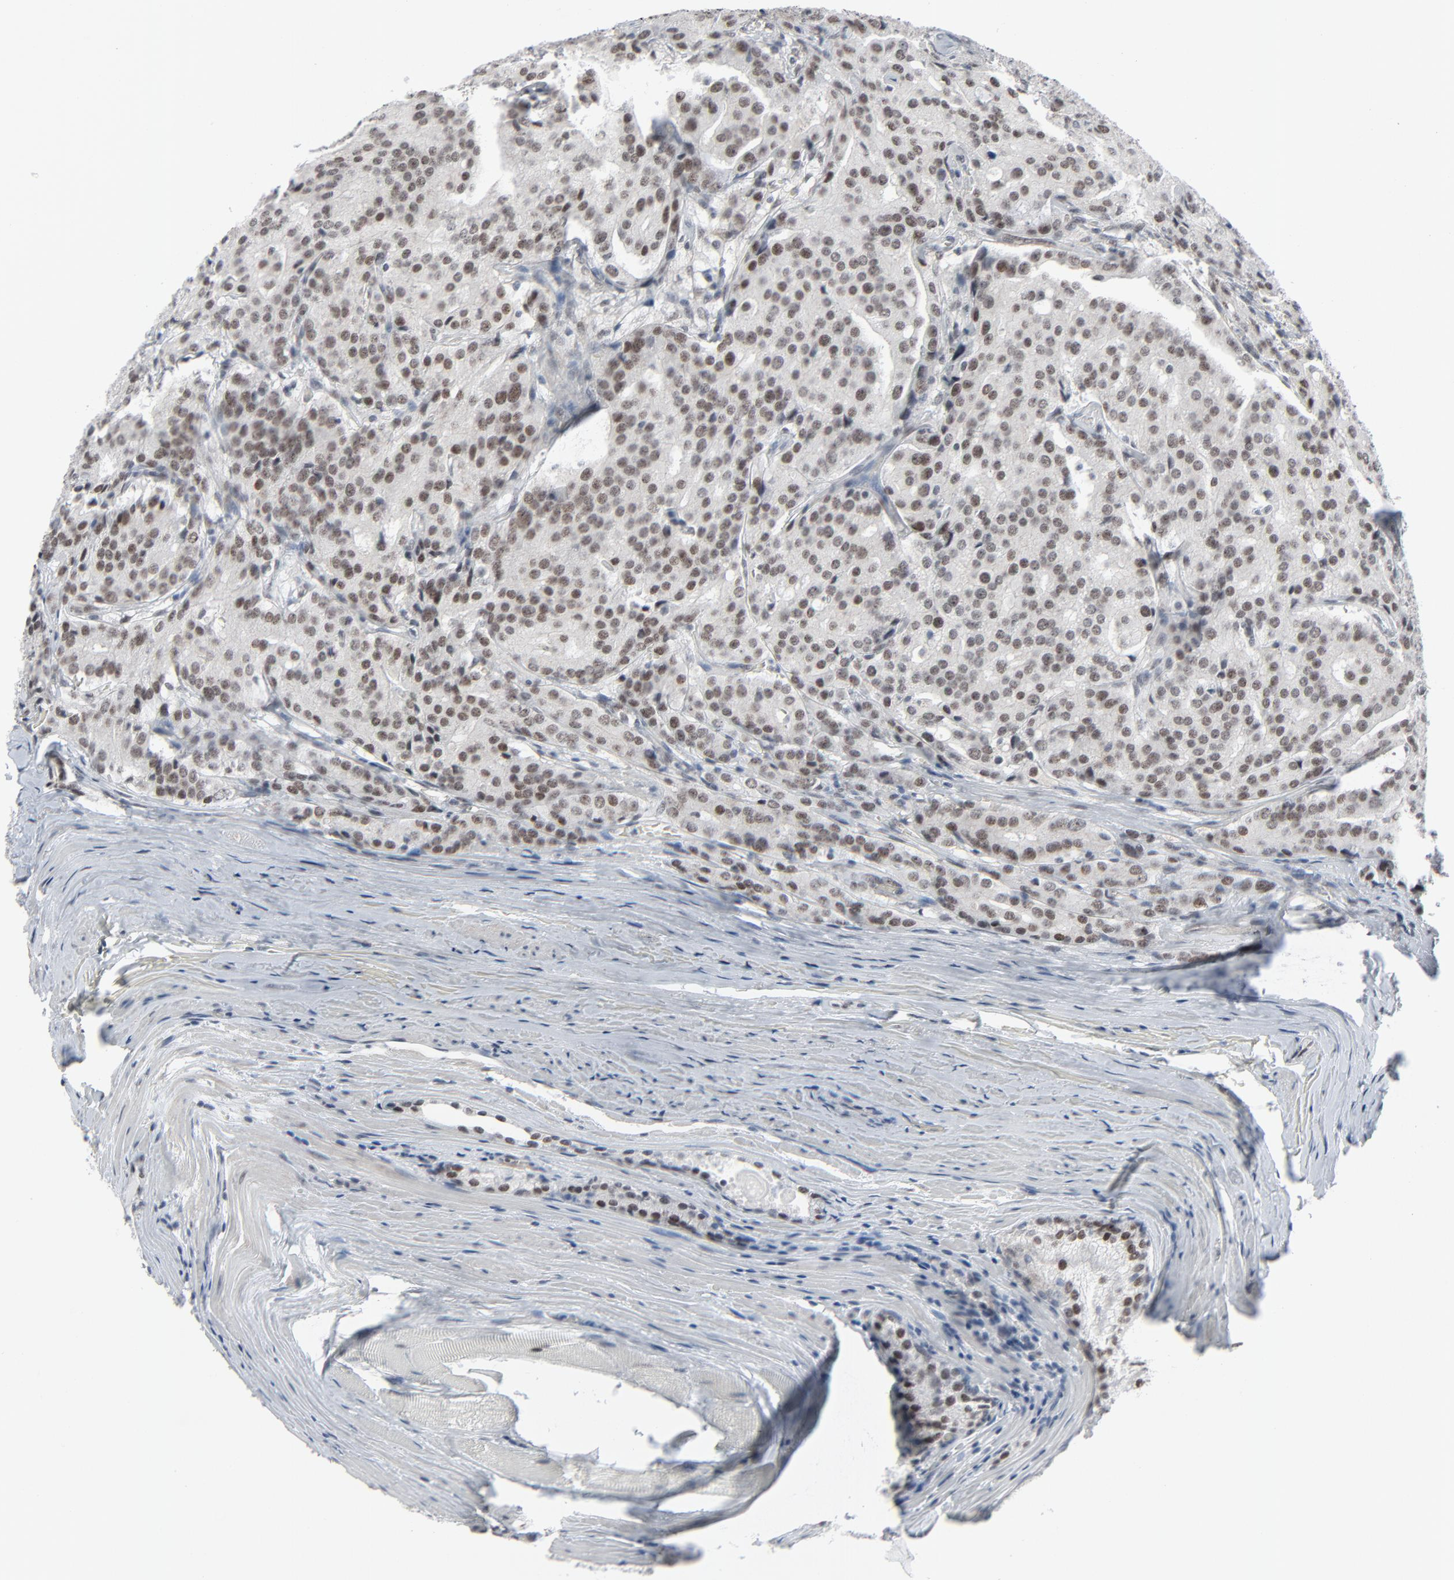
{"staining": {"intensity": "moderate", "quantity": ">75%", "location": "nuclear"}, "tissue": "prostate cancer", "cell_type": "Tumor cells", "image_type": "cancer", "snomed": [{"axis": "morphology", "description": "Adenocarcinoma, Medium grade"}, {"axis": "topography", "description": "Prostate"}], "caption": "Immunohistochemical staining of prostate cancer (medium-grade adenocarcinoma) displays moderate nuclear protein staining in approximately >75% of tumor cells.", "gene": "FBXO28", "patient": {"sex": "male", "age": 72}}